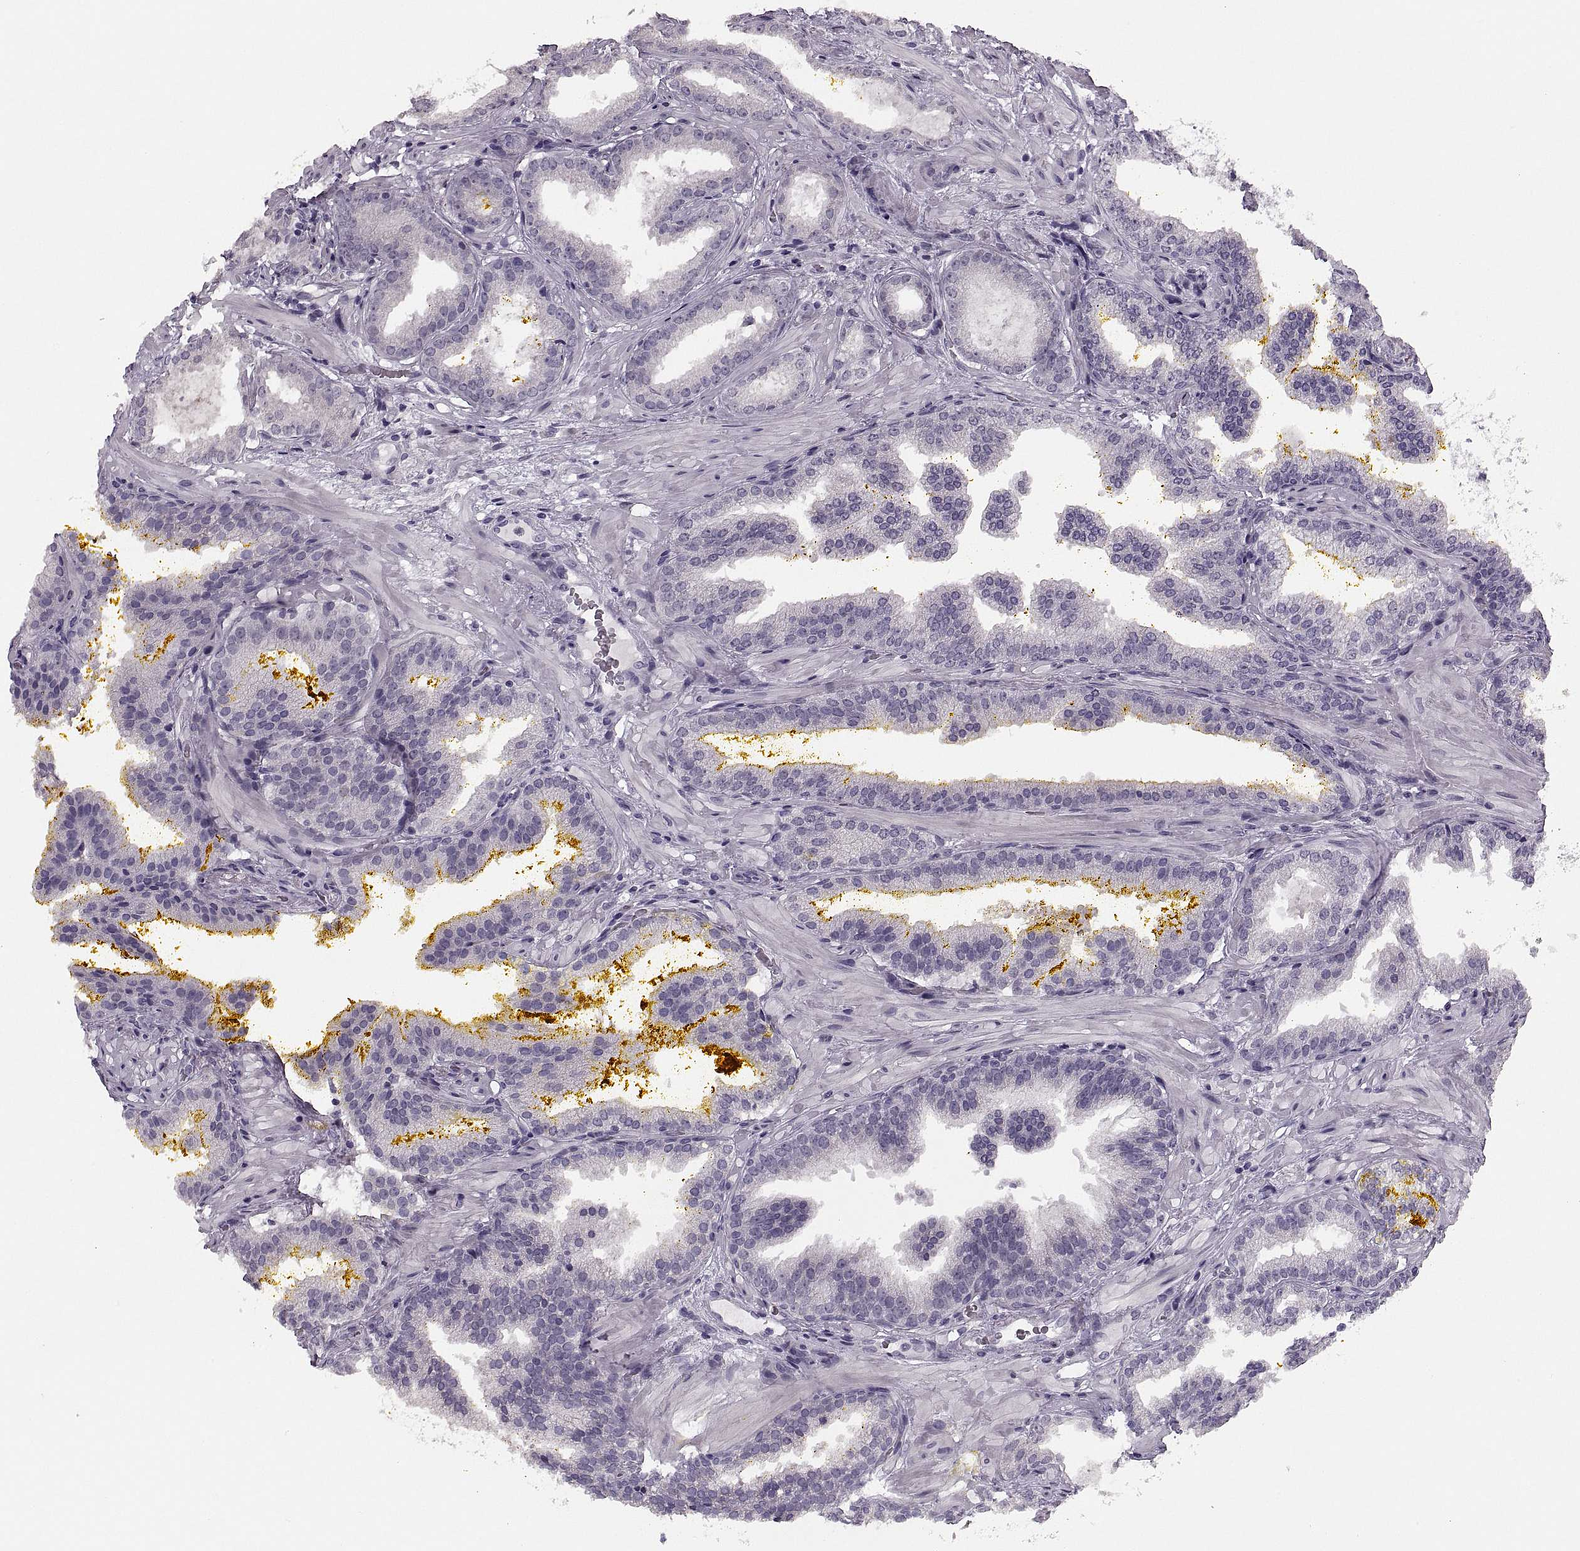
{"staining": {"intensity": "negative", "quantity": "none", "location": "none"}, "tissue": "prostate cancer", "cell_type": "Tumor cells", "image_type": "cancer", "snomed": [{"axis": "morphology", "description": "Adenocarcinoma, NOS"}, {"axis": "topography", "description": "Prostate"}], "caption": "High magnification brightfield microscopy of prostate cancer stained with DAB (brown) and counterstained with hematoxylin (blue): tumor cells show no significant staining. (DAB IHC visualized using brightfield microscopy, high magnification).", "gene": "PAGE5", "patient": {"sex": "male", "age": 63}}